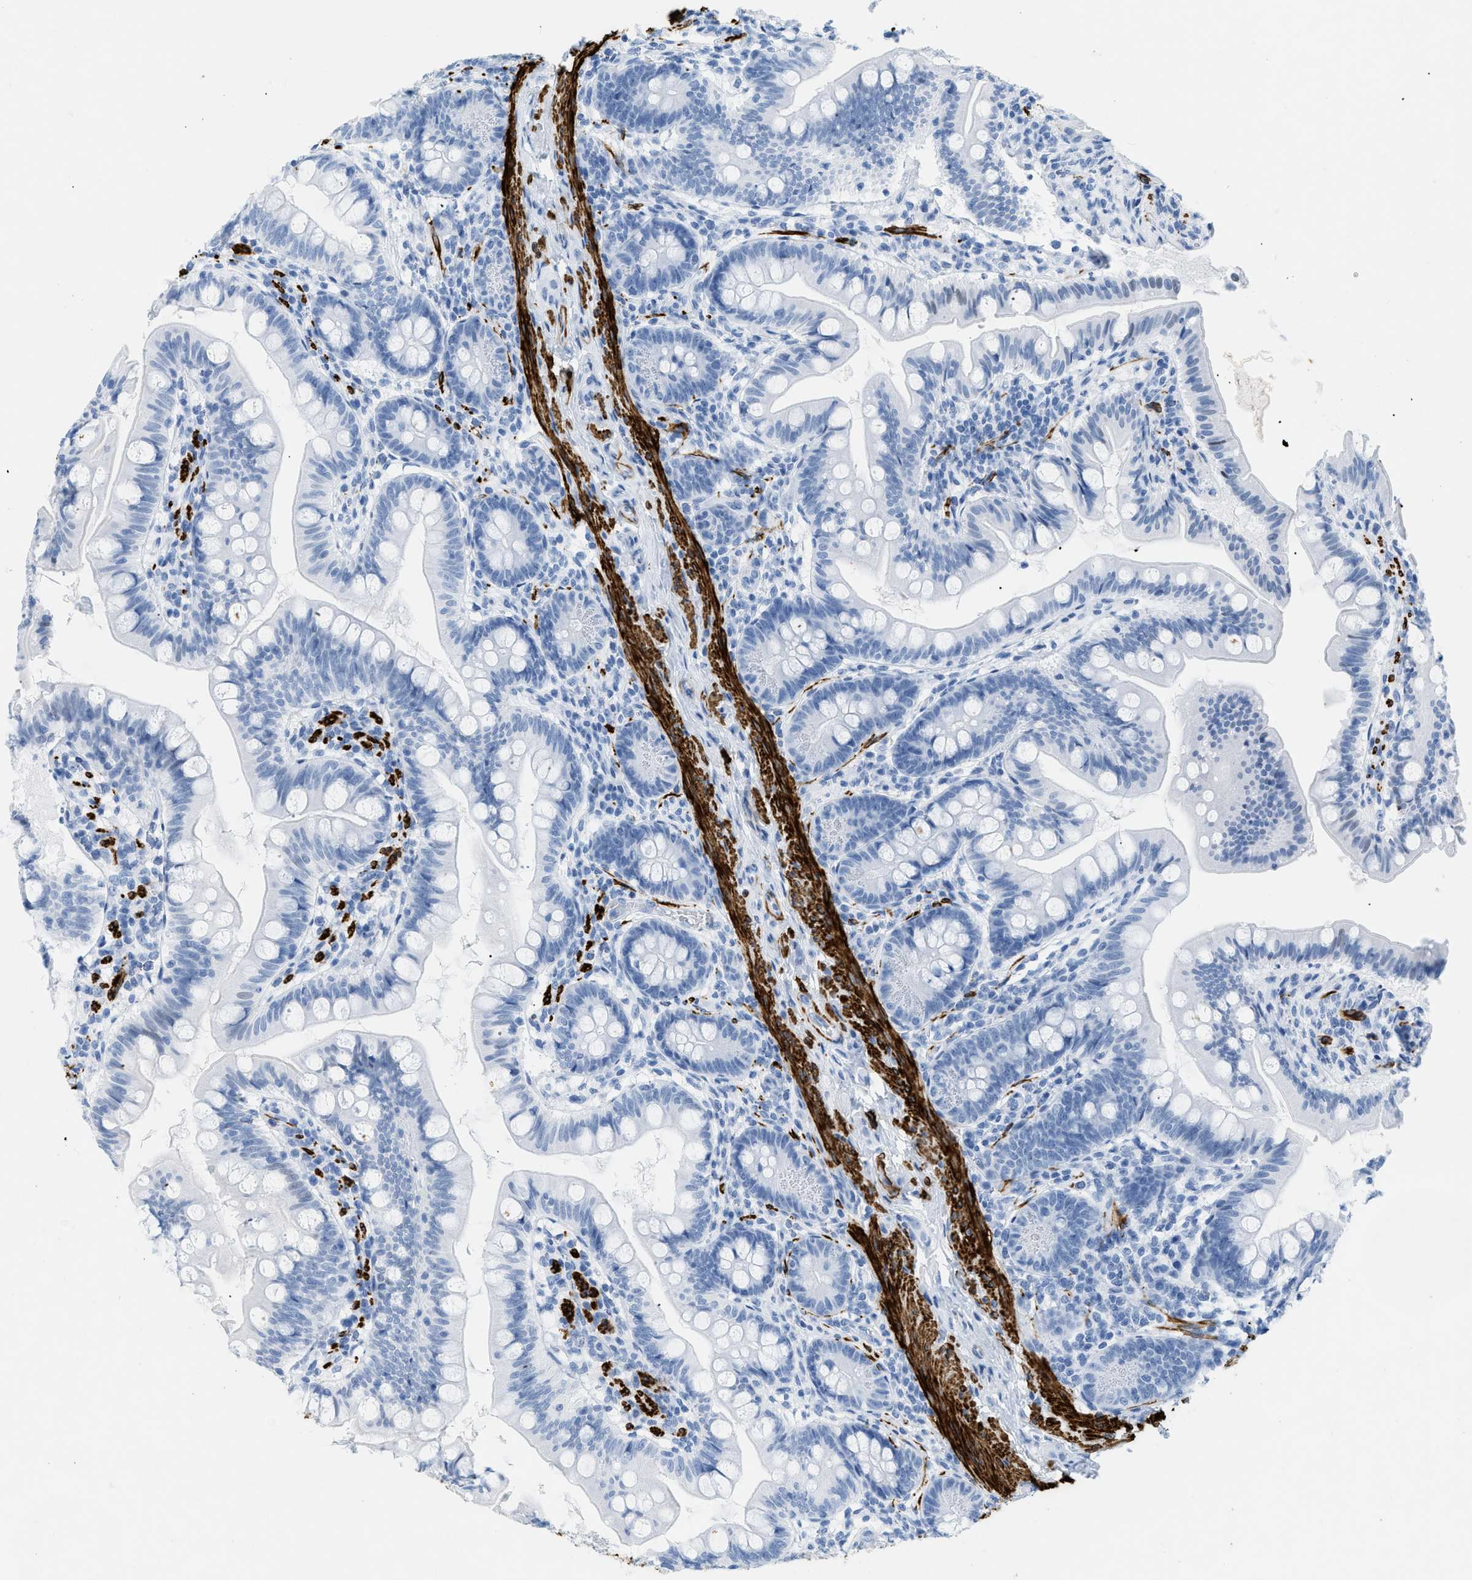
{"staining": {"intensity": "negative", "quantity": "none", "location": "none"}, "tissue": "small intestine", "cell_type": "Glandular cells", "image_type": "normal", "snomed": [{"axis": "morphology", "description": "Normal tissue, NOS"}, {"axis": "topography", "description": "Small intestine"}], "caption": "This is a photomicrograph of immunohistochemistry (IHC) staining of unremarkable small intestine, which shows no expression in glandular cells.", "gene": "DES", "patient": {"sex": "male", "age": 7}}